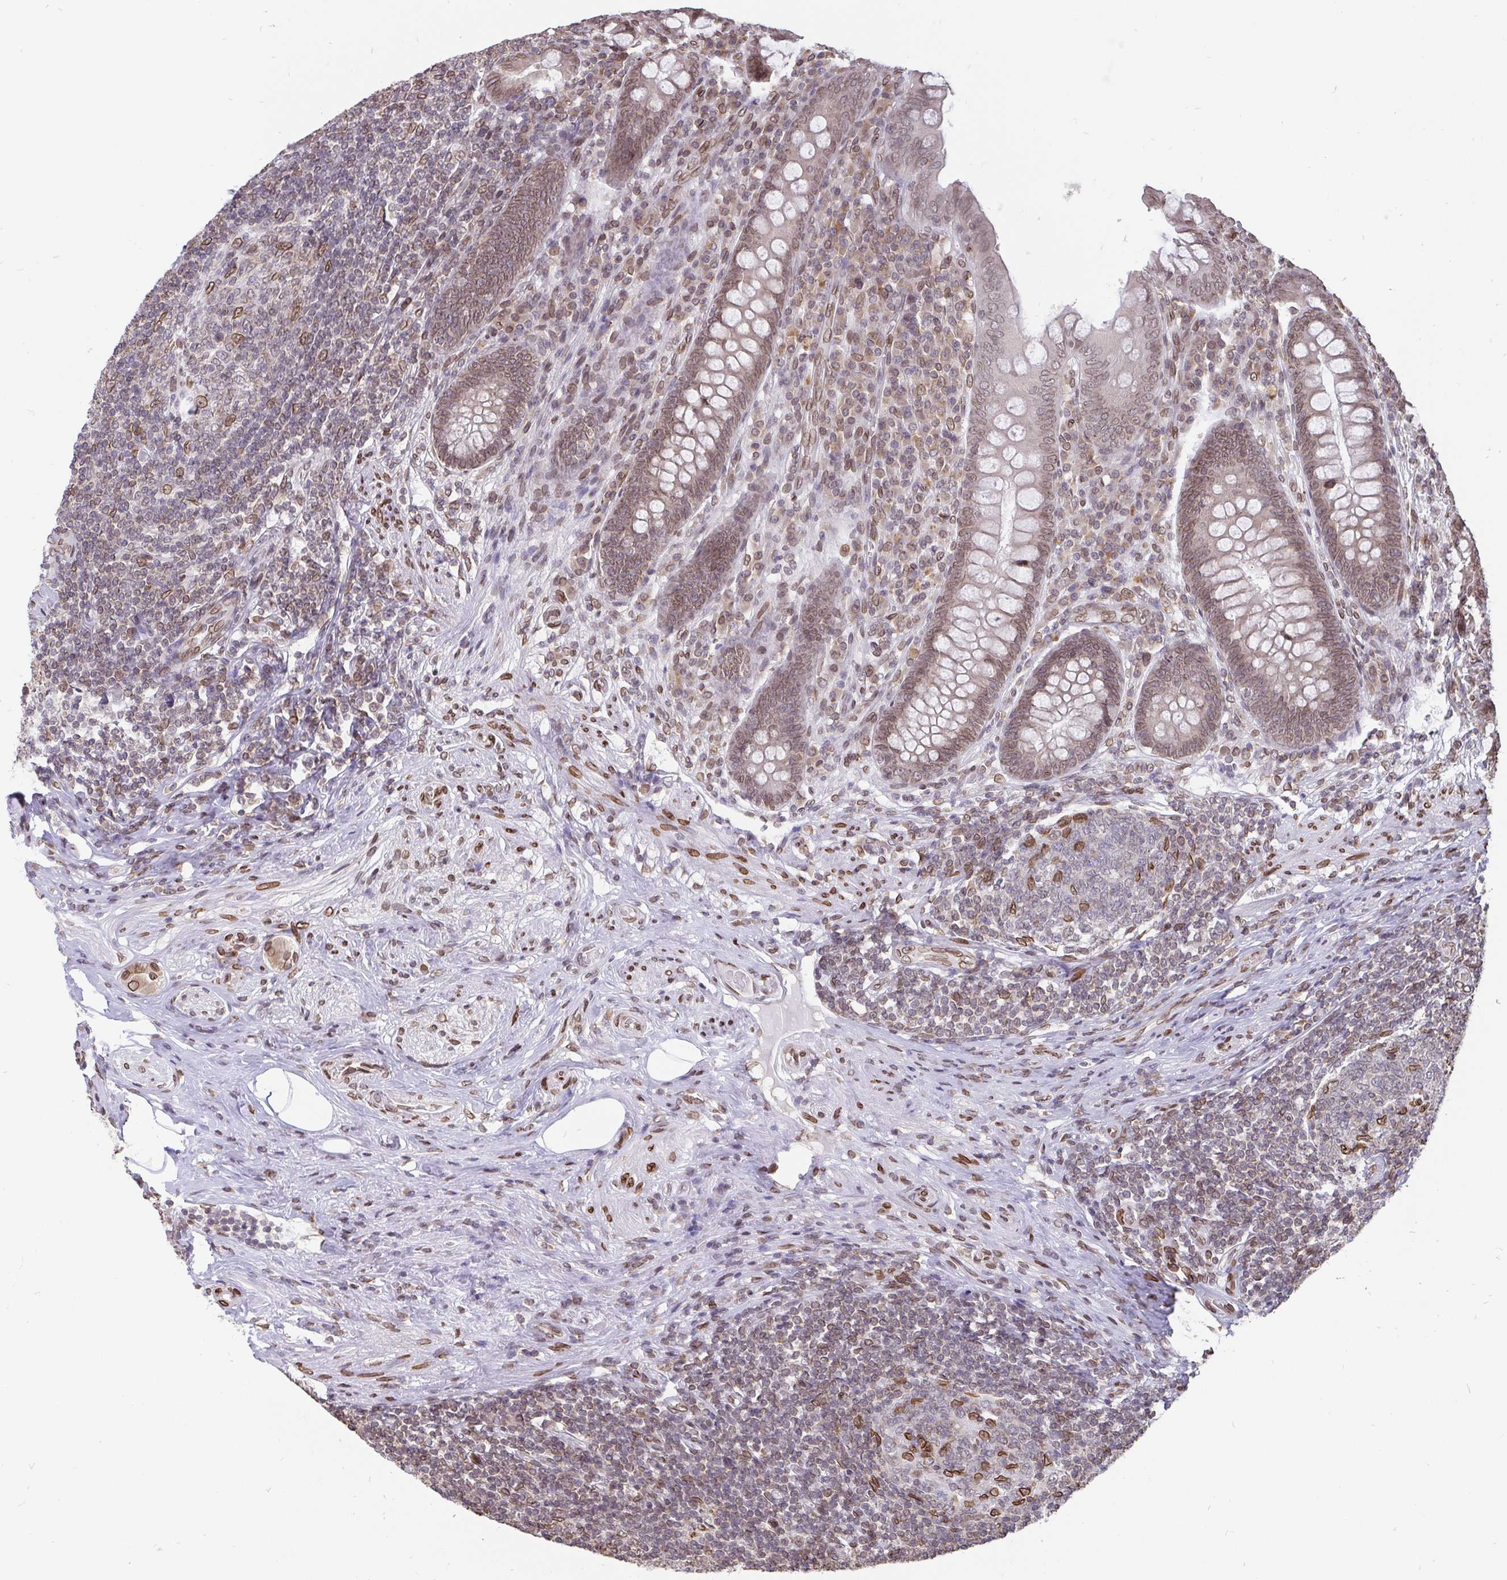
{"staining": {"intensity": "moderate", "quantity": ">75%", "location": "cytoplasmic/membranous,nuclear"}, "tissue": "appendix", "cell_type": "Glandular cells", "image_type": "normal", "snomed": [{"axis": "morphology", "description": "Normal tissue, NOS"}, {"axis": "topography", "description": "Appendix"}], "caption": "Immunohistochemistry of benign appendix reveals medium levels of moderate cytoplasmic/membranous,nuclear expression in about >75% of glandular cells.", "gene": "EMD", "patient": {"sex": "male", "age": 71}}